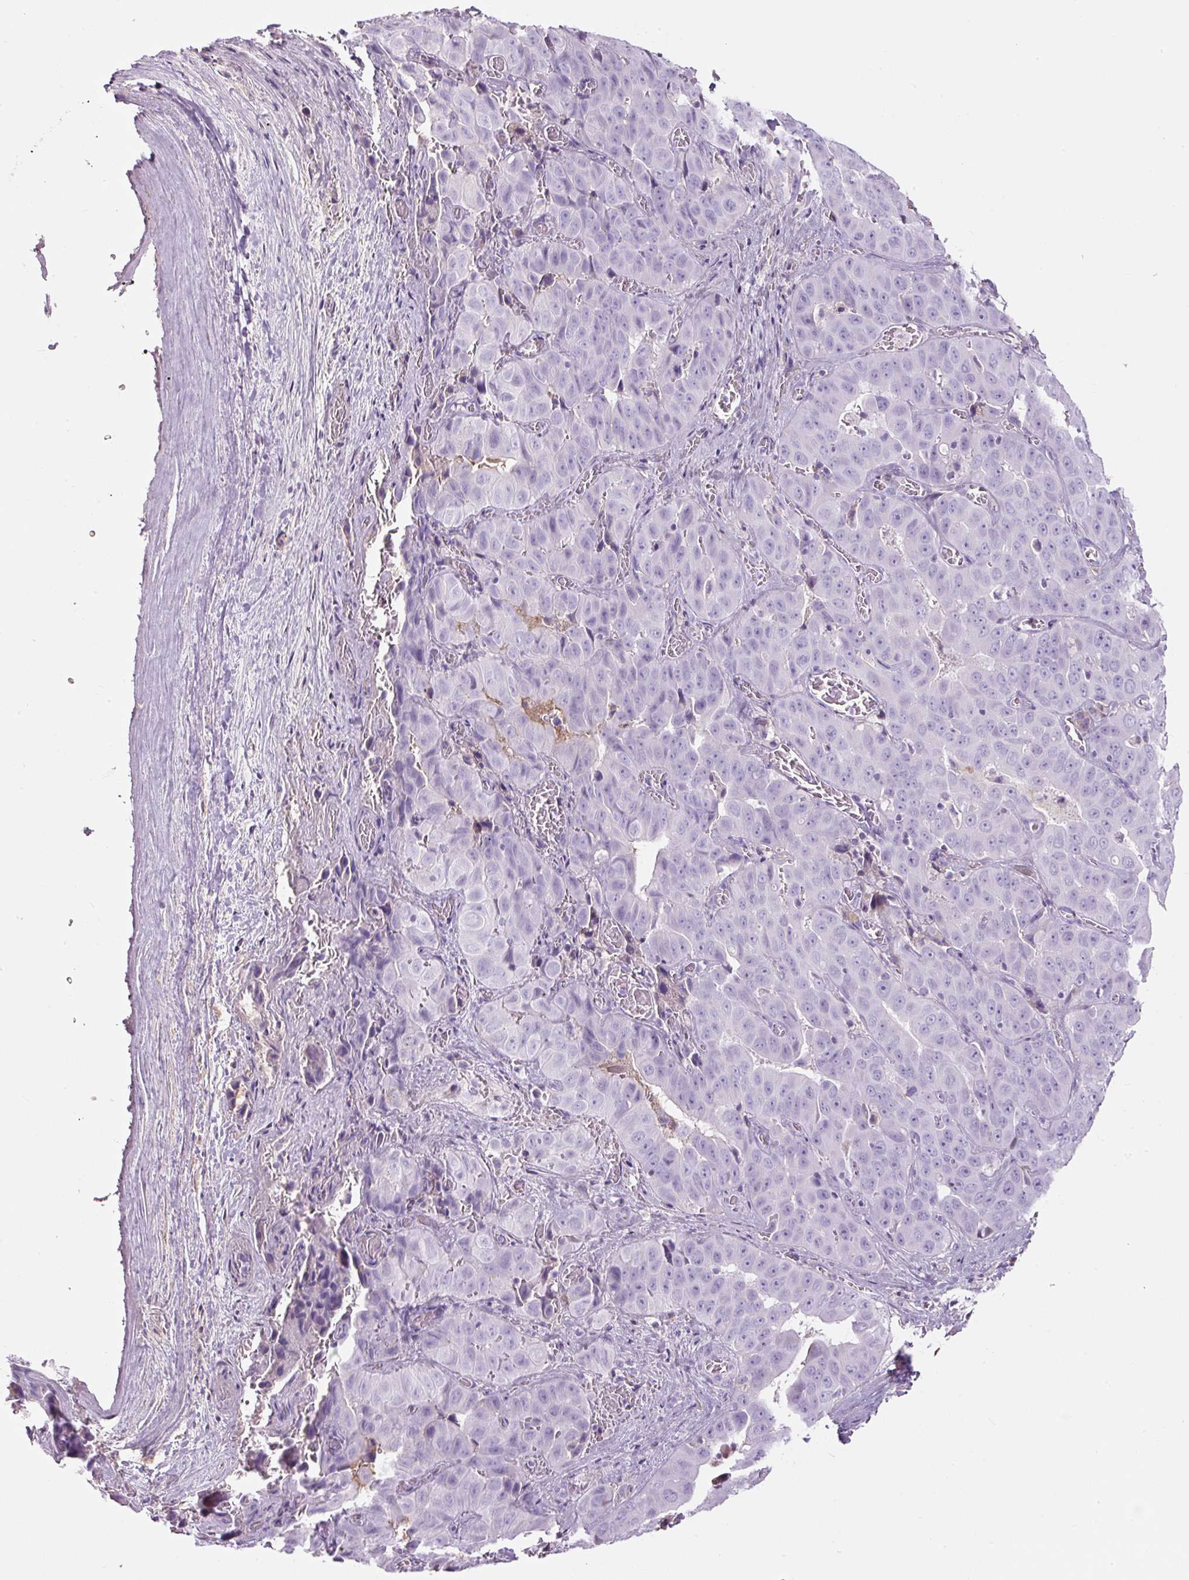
{"staining": {"intensity": "negative", "quantity": "none", "location": "none"}, "tissue": "liver cancer", "cell_type": "Tumor cells", "image_type": "cancer", "snomed": [{"axis": "morphology", "description": "Cholangiocarcinoma"}, {"axis": "topography", "description": "Liver"}], "caption": "Cholangiocarcinoma (liver) was stained to show a protein in brown. There is no significant positivity in tumor cells.", "gene": "APOA1", "patient": {"sex": "female", "age": 52}}